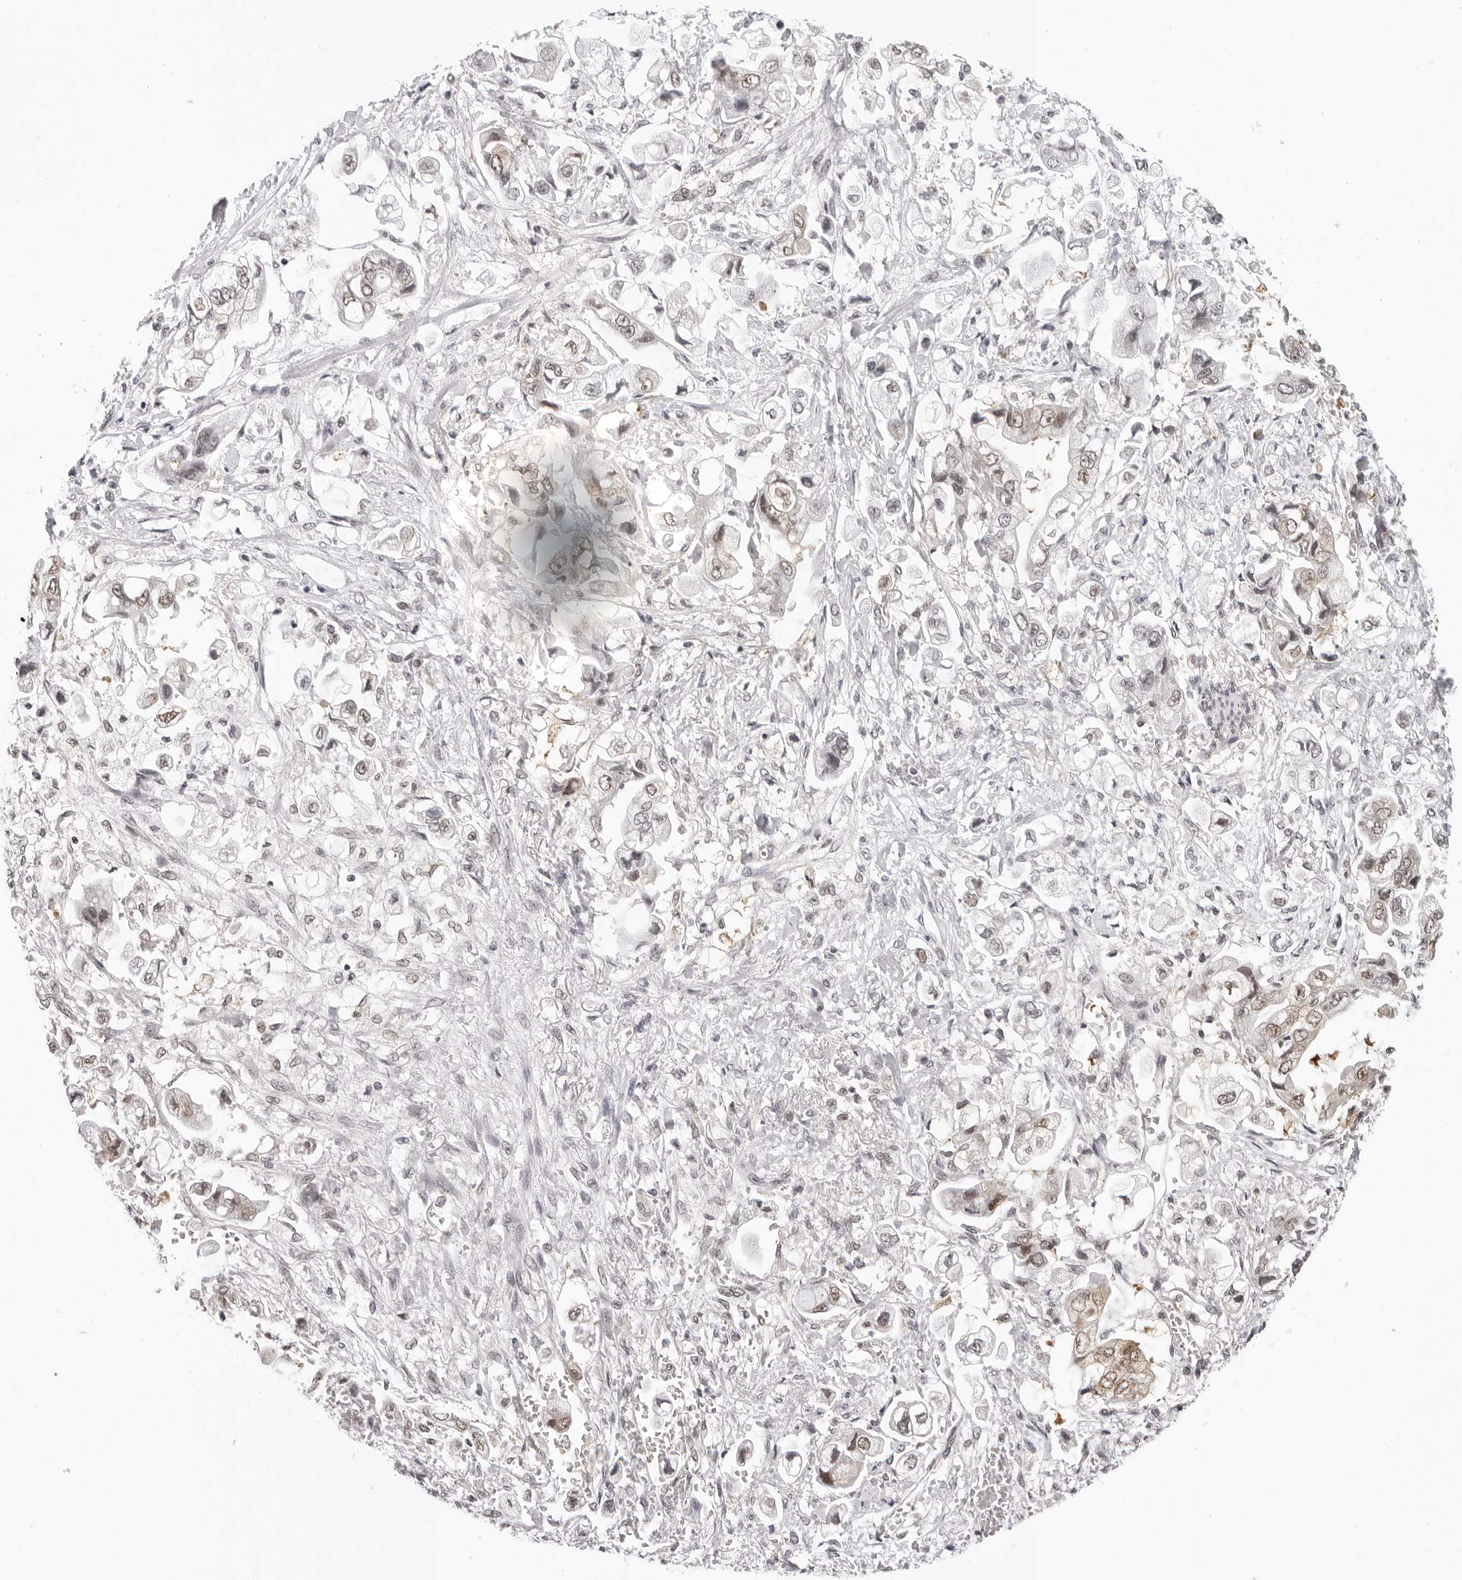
{"staining": {"intensity": "moderate", "quantity": "<25%", "location": "nuclear"}, "tissue": "stomach cancer", "cell_type": "Tumor cells", "image_type": "cancer", "snomed": [{"axis": "morphology", "description": "Adenocarcinoma, NOS"}, {"axis": "topography", "description": "Stomach"}], "caption": "Brown immunohistochemical staining in human stomach cancer displays moderate nuclear staining in about <25% of tumor cells.", "gene": "WDR77", "patient": {"sex": "male", "age": 62}}